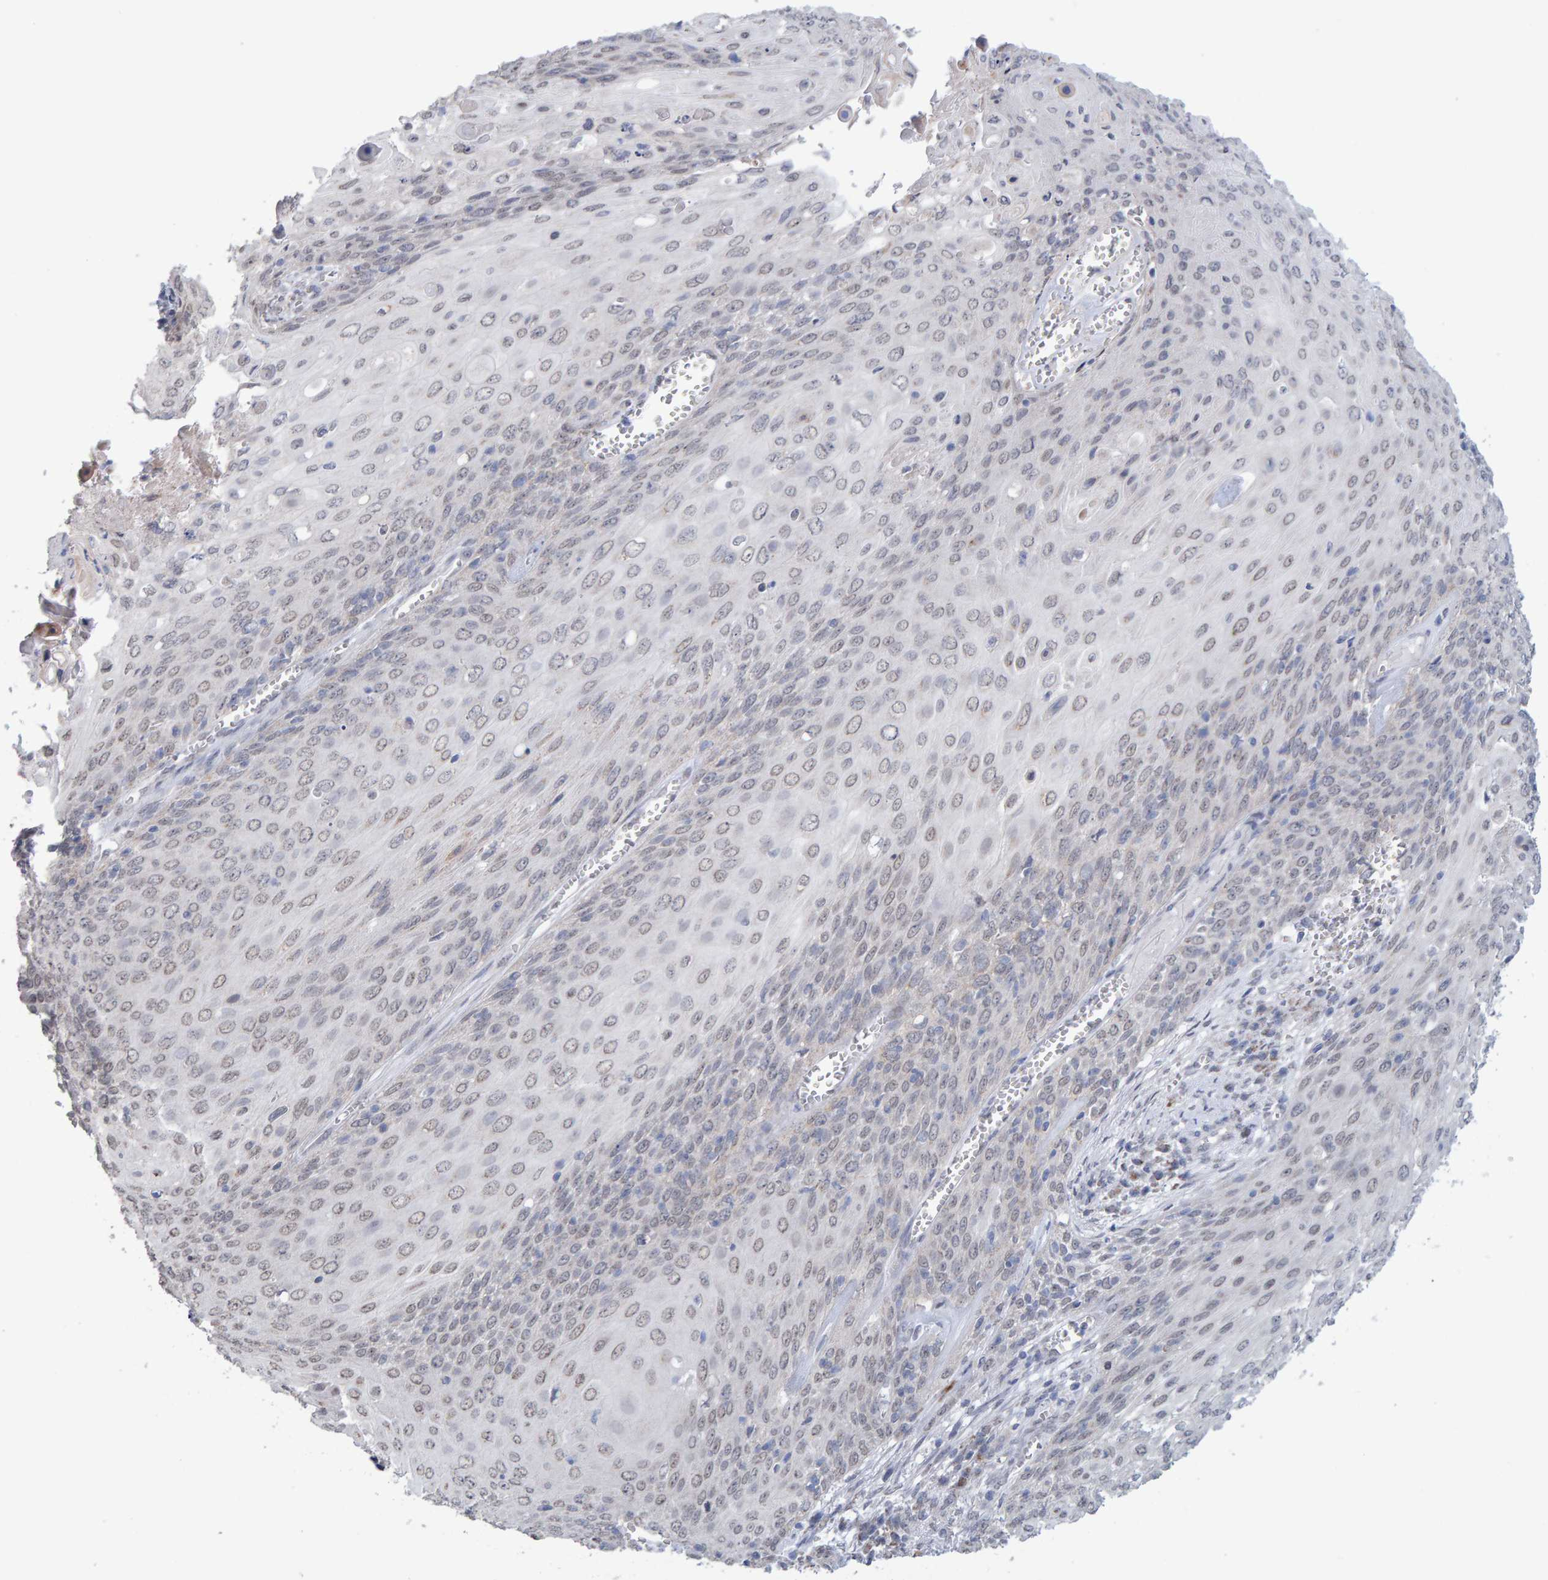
{"staining": {"intensity": "weak", "quantity": "<25%", "location": "nuclear"}, "tissue": "cervical cancer", "cell_type": "Tumor cells", "image_type": "cancer", "snomed": [{"axis": "morphology", "description": "Squamous cell carcinoma, NOS"}, {"axis": "topography", "description": "Cervix"}], "caption": "High power microscopy photomicrograph of an IHC photomicrograph of cervical squamous cell carcinoma, revealing no significant expression in tumor cells.", "gene": "USP43", "patient": {"sex": "female", "age": 39}}